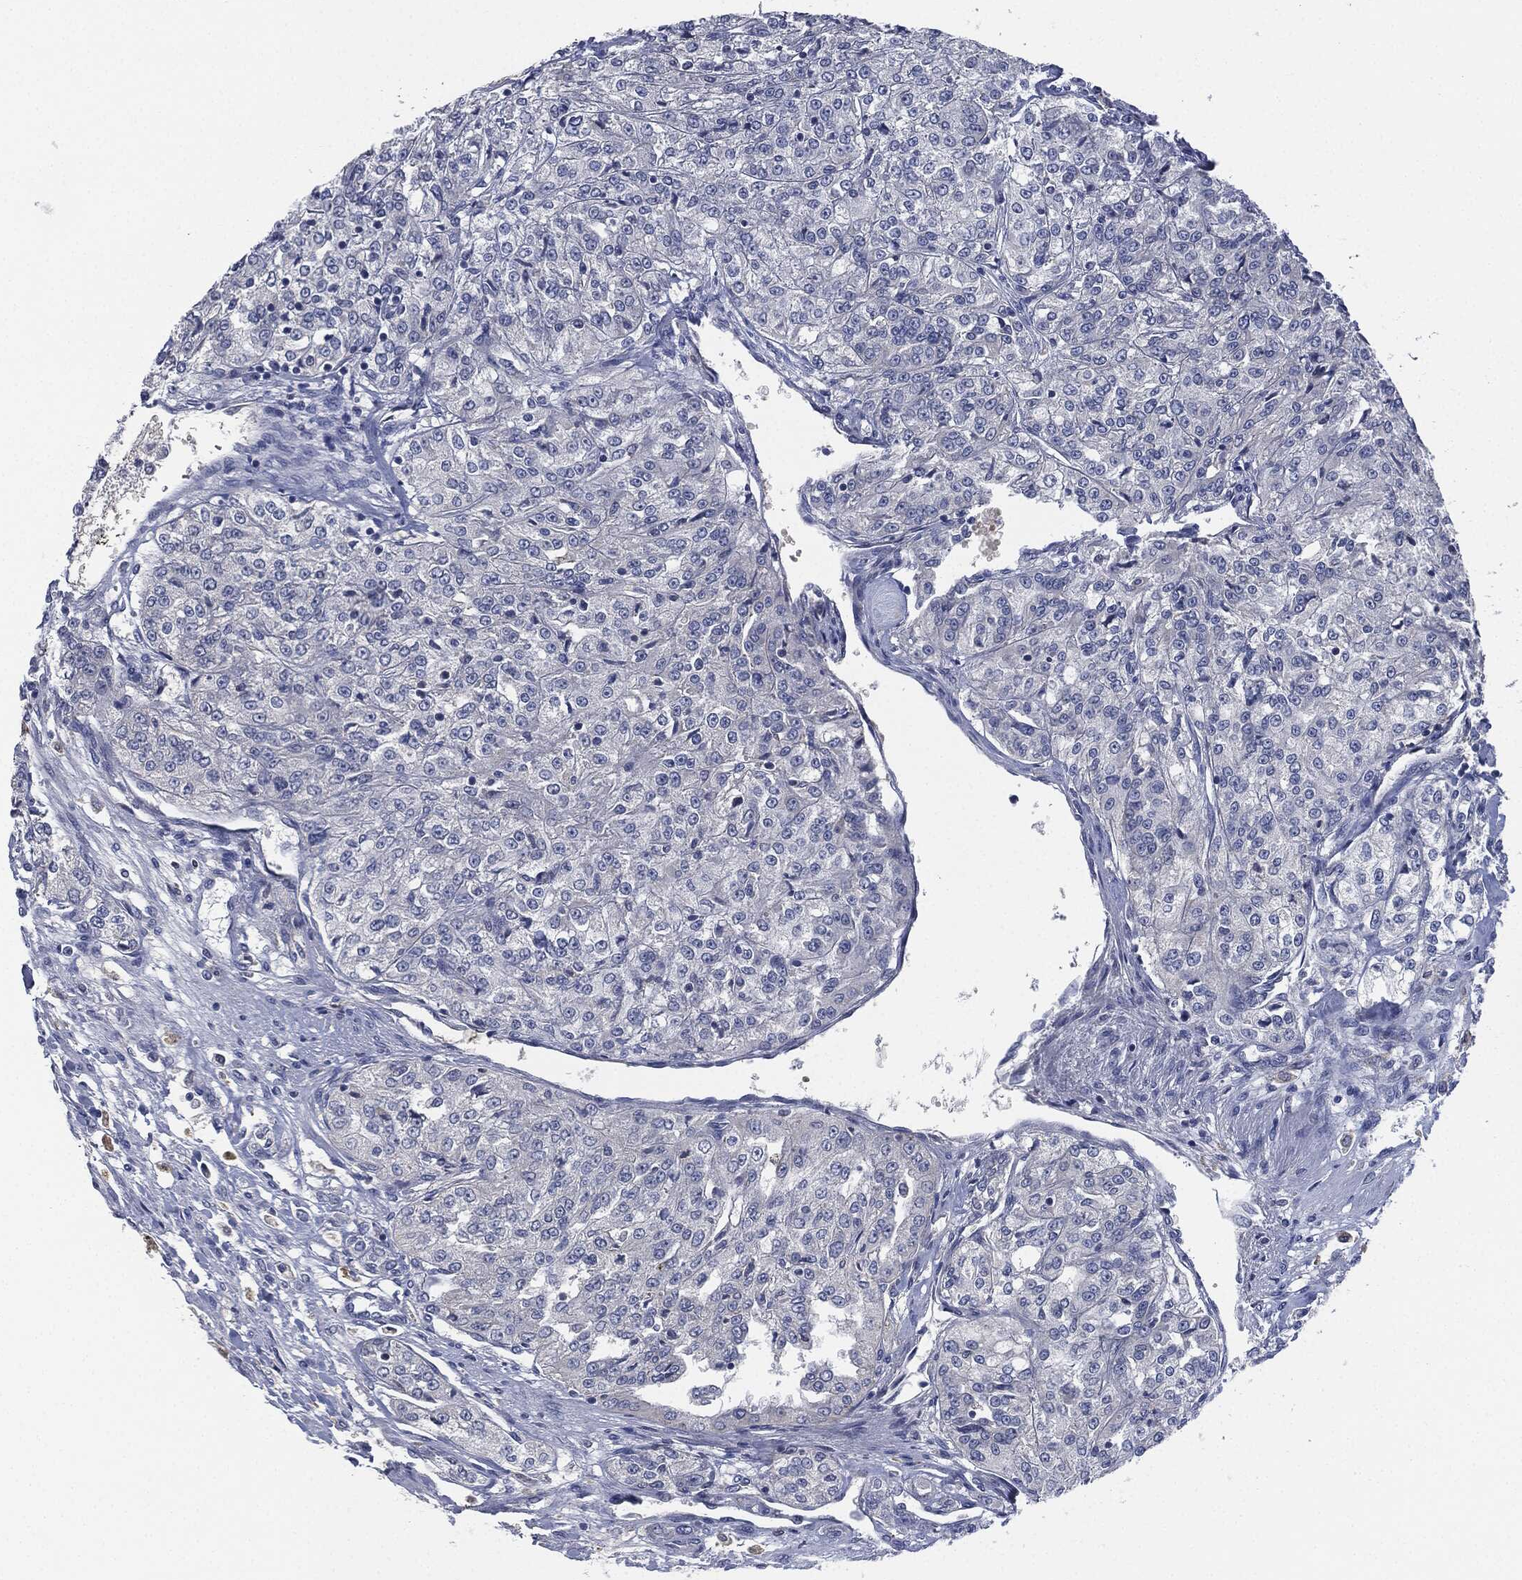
{"staining": {"intensity": "negative", "quantity": "none", "location": "none"}, "tissue": "renal cancer", "cell_type": "Tumor cells", "image_type": "cancer", "snomed": [{"axis": "morphology", "description": "Adenocarcinoma, NOS"}, {"axis": "topography", "description": "Kidney"}], "caption": "Immunohistochemistry (IHC) image of neoplastic tissue: human renal cancer (adenocarcinoma) stained with DAB (3,3'-diaminobenzidine) demonstrates no significant protein positivity in tumor cells.", "gene": "SIGLEC9", "patient": {"sex": "female", "age": 63}}